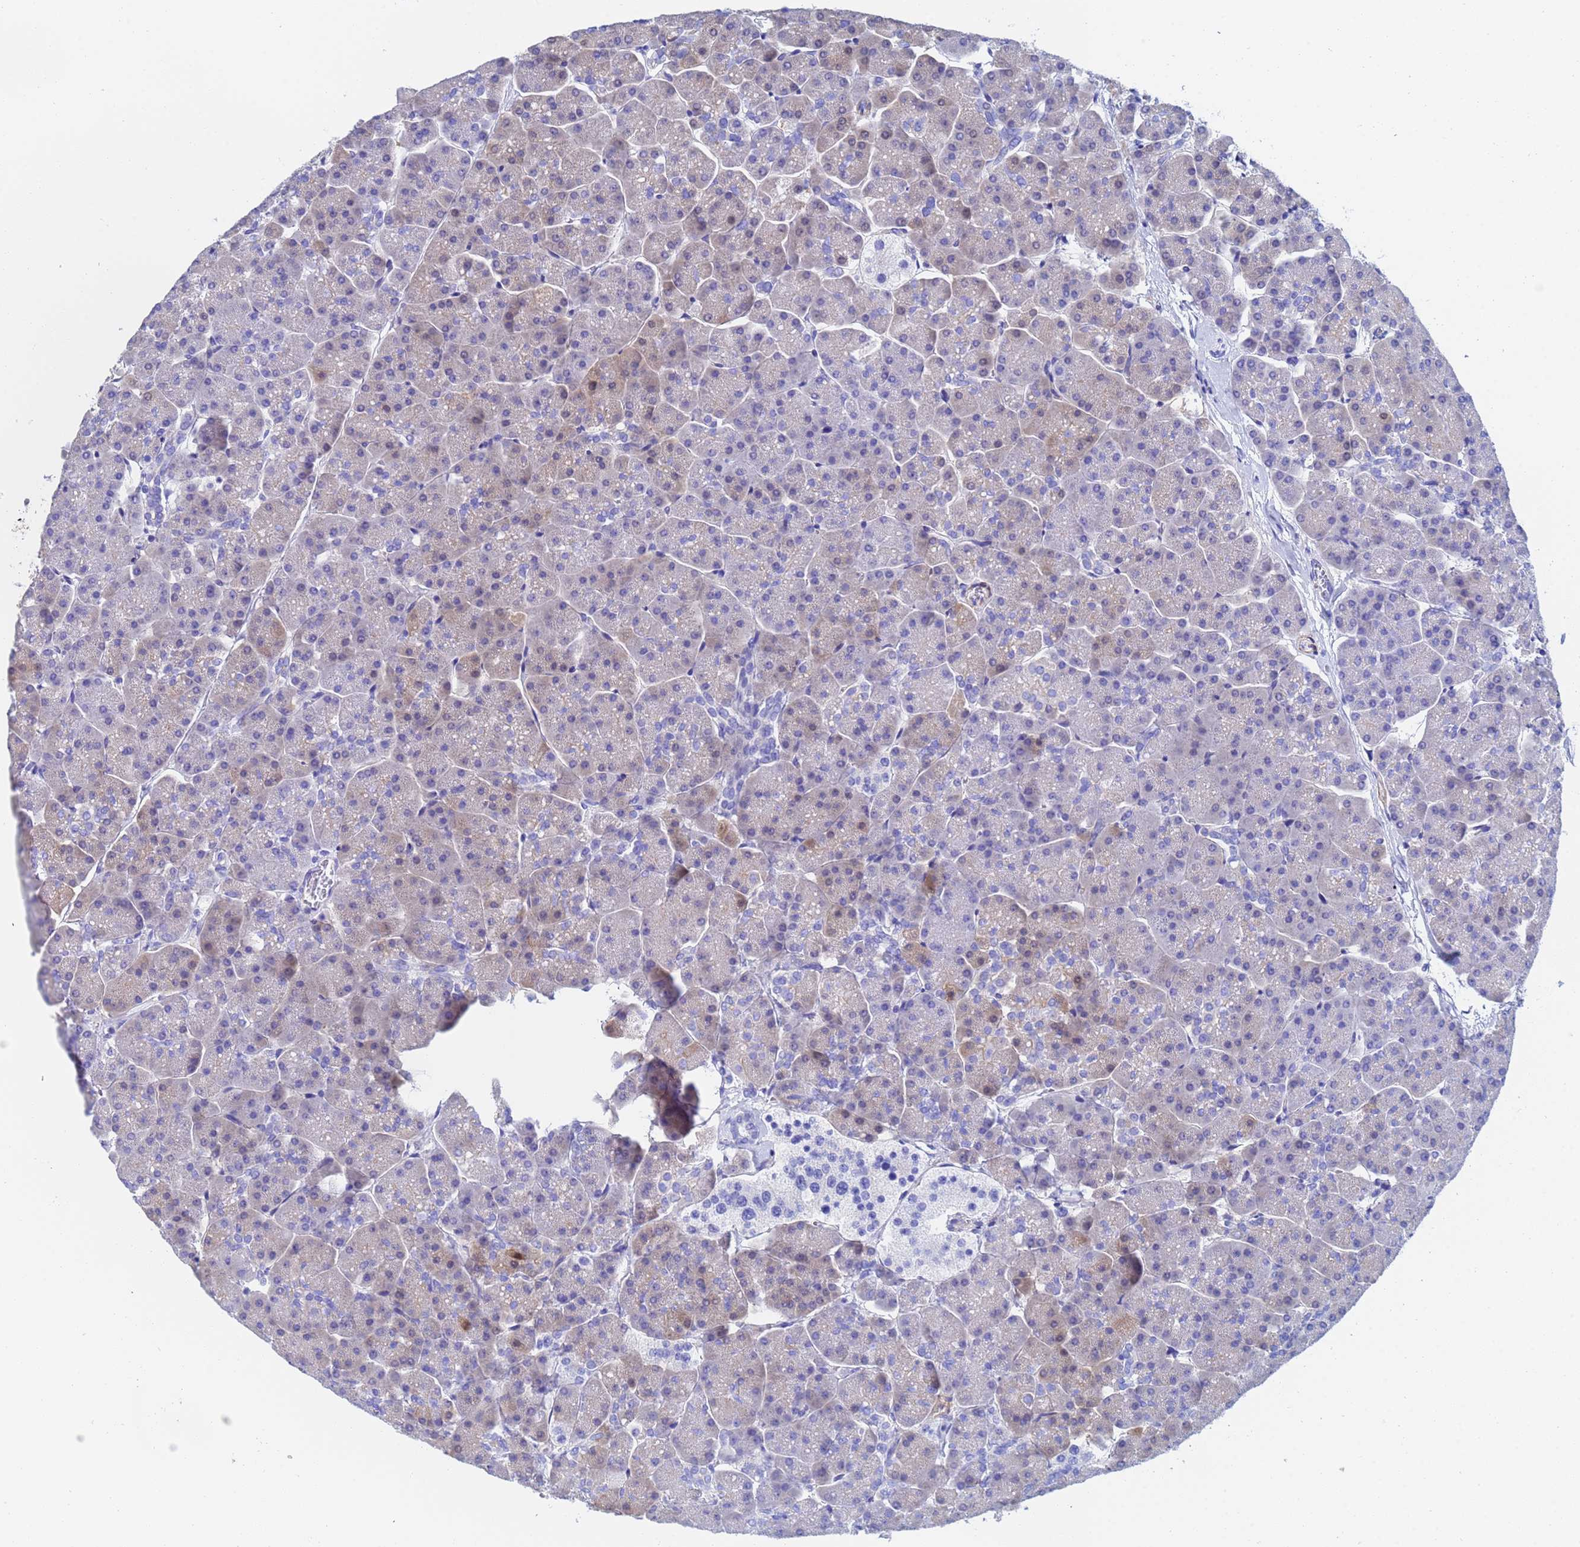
{"staining": {"intensity": "weak", "quantity": "<25%", "location": "cytoplasmic/membranous"}, "tissue": "pancreas", "cell_type": "Exocrine glandular cells", "image_type": "normal", "snomed": [{"axis": "morphology", "description": "Normal tissue, NOS"}, {"axis": "topography", "description": "Pancreas"}, {"axis": "topography", "description": "Peripheral nerve tissue"}], "caption": "Micrograph shows no significant protein positivity in exocrine glandular cells of normal pancreas.", "gene": "CST1", "patient": {"sex": "male", "age": 54}}